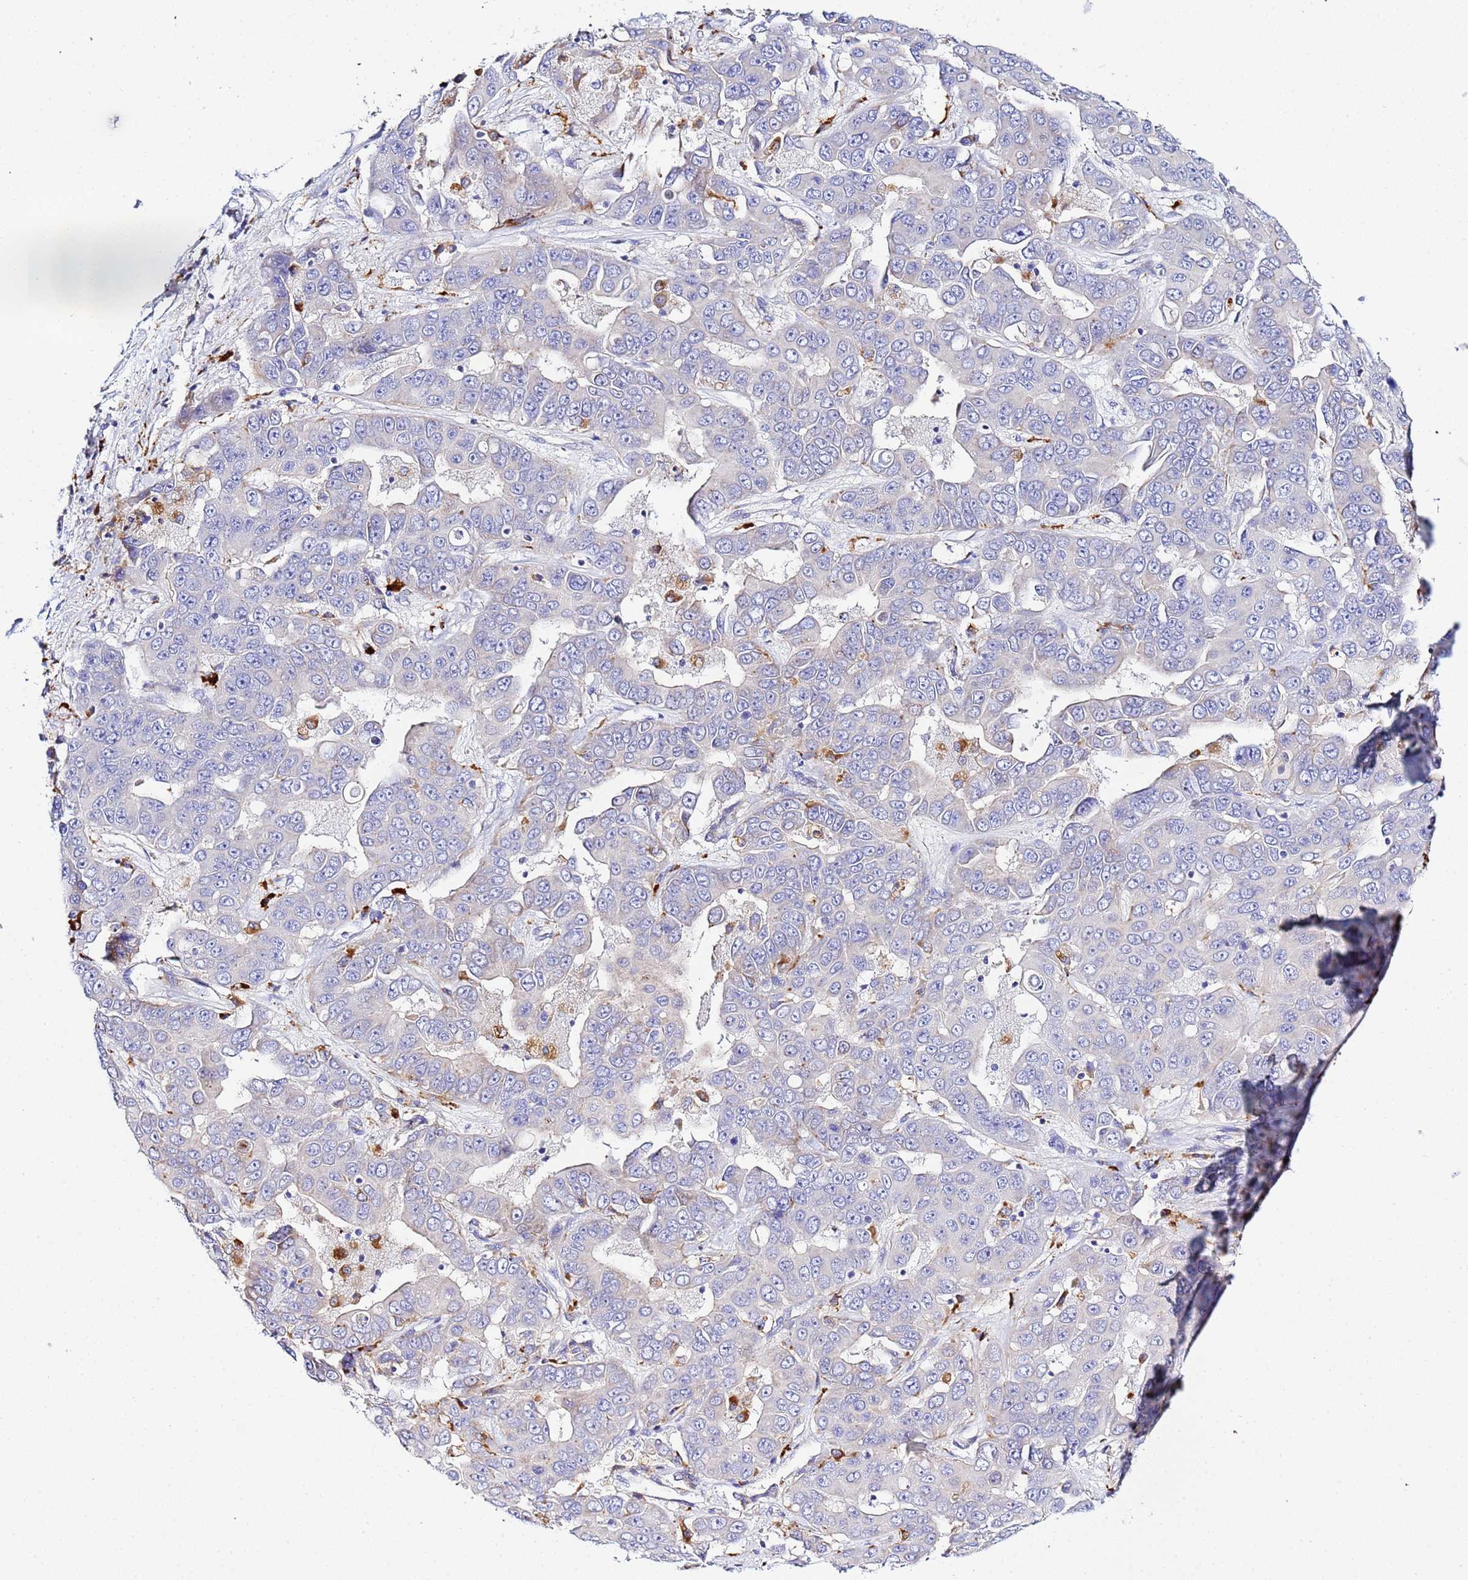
{"staining": {"intensity": "negative", "quantity": "none", "location": "none"}, "tissue": "liver cancer", "cell_type": "Tumor cells", "image_type": "cancer", "snomed": [{"axis": "morphology", "description": "Cholangiocarcinoma"}, {"axis": "topography", "description": "Liver"}], "caption": "Tumor cells show no significant protein expression in liver cholangiocarcinoma.", "gene": "VTI1B", "patient": {"sex": "female", "age": 52}}